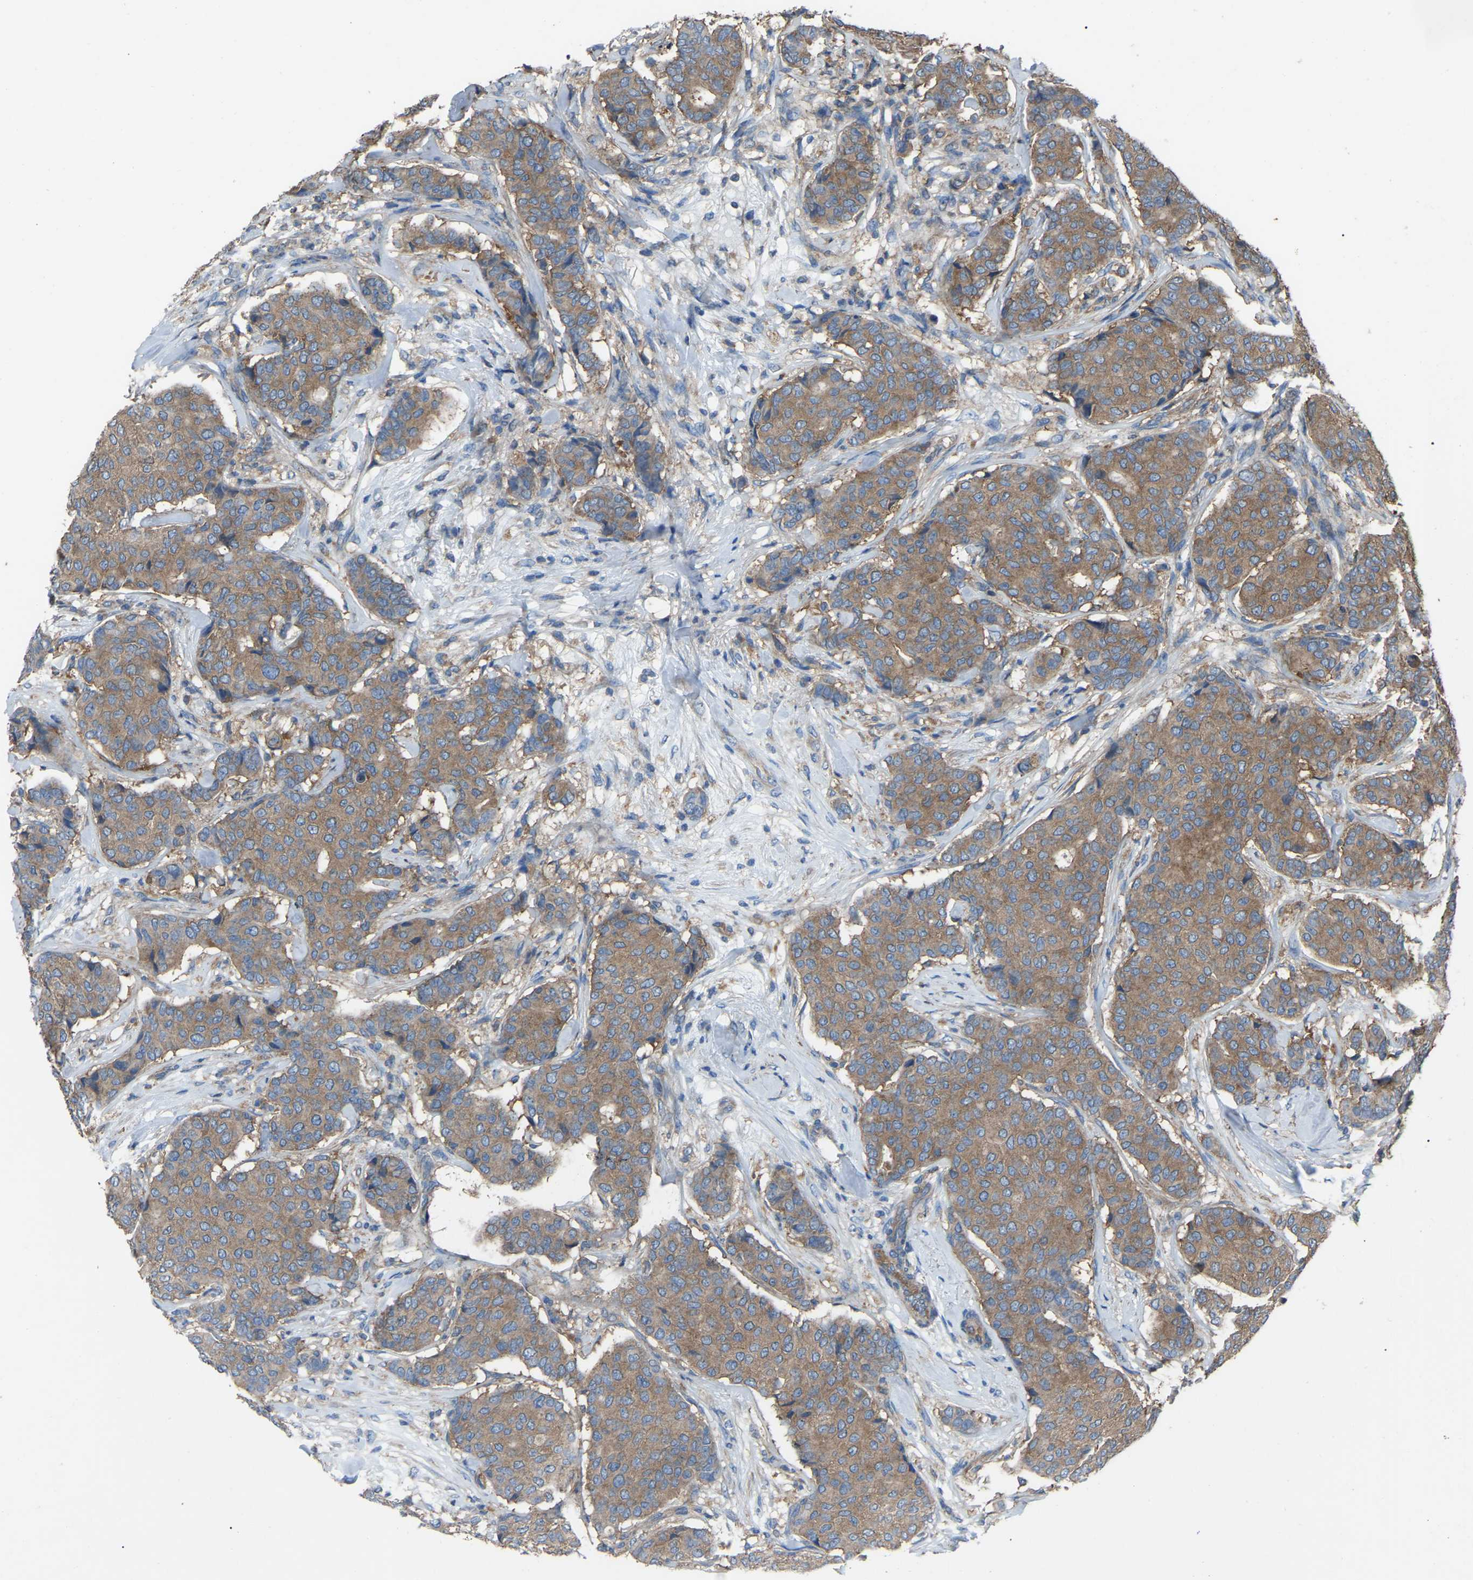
{"staining": {"intensity": "moderate", "quantity": ">75%", "location": "cytoplasmic/membranous"}, "tissue": "breast cancer", "cell_type": "Tumor cells", "image_type": "cancer", "snomed": [{"axis": "morphology", "description": "Duct carcinoma"}, {"axis": "topography", "description": "Breast"}], "caption": "High-magnification brightfield microscopy of breast cancer (intraductal carcinoma) stained with DAB (brown) and counterstained with hematoxylin (blue). tumor cells exhibit moderate cytoplasmic/membranous expression is present in about>75% of cells. (IHC, brightfield microscopy, high magnification).", "gene": "AIMP1", "patient": {"sex": "female", "age": 75}}